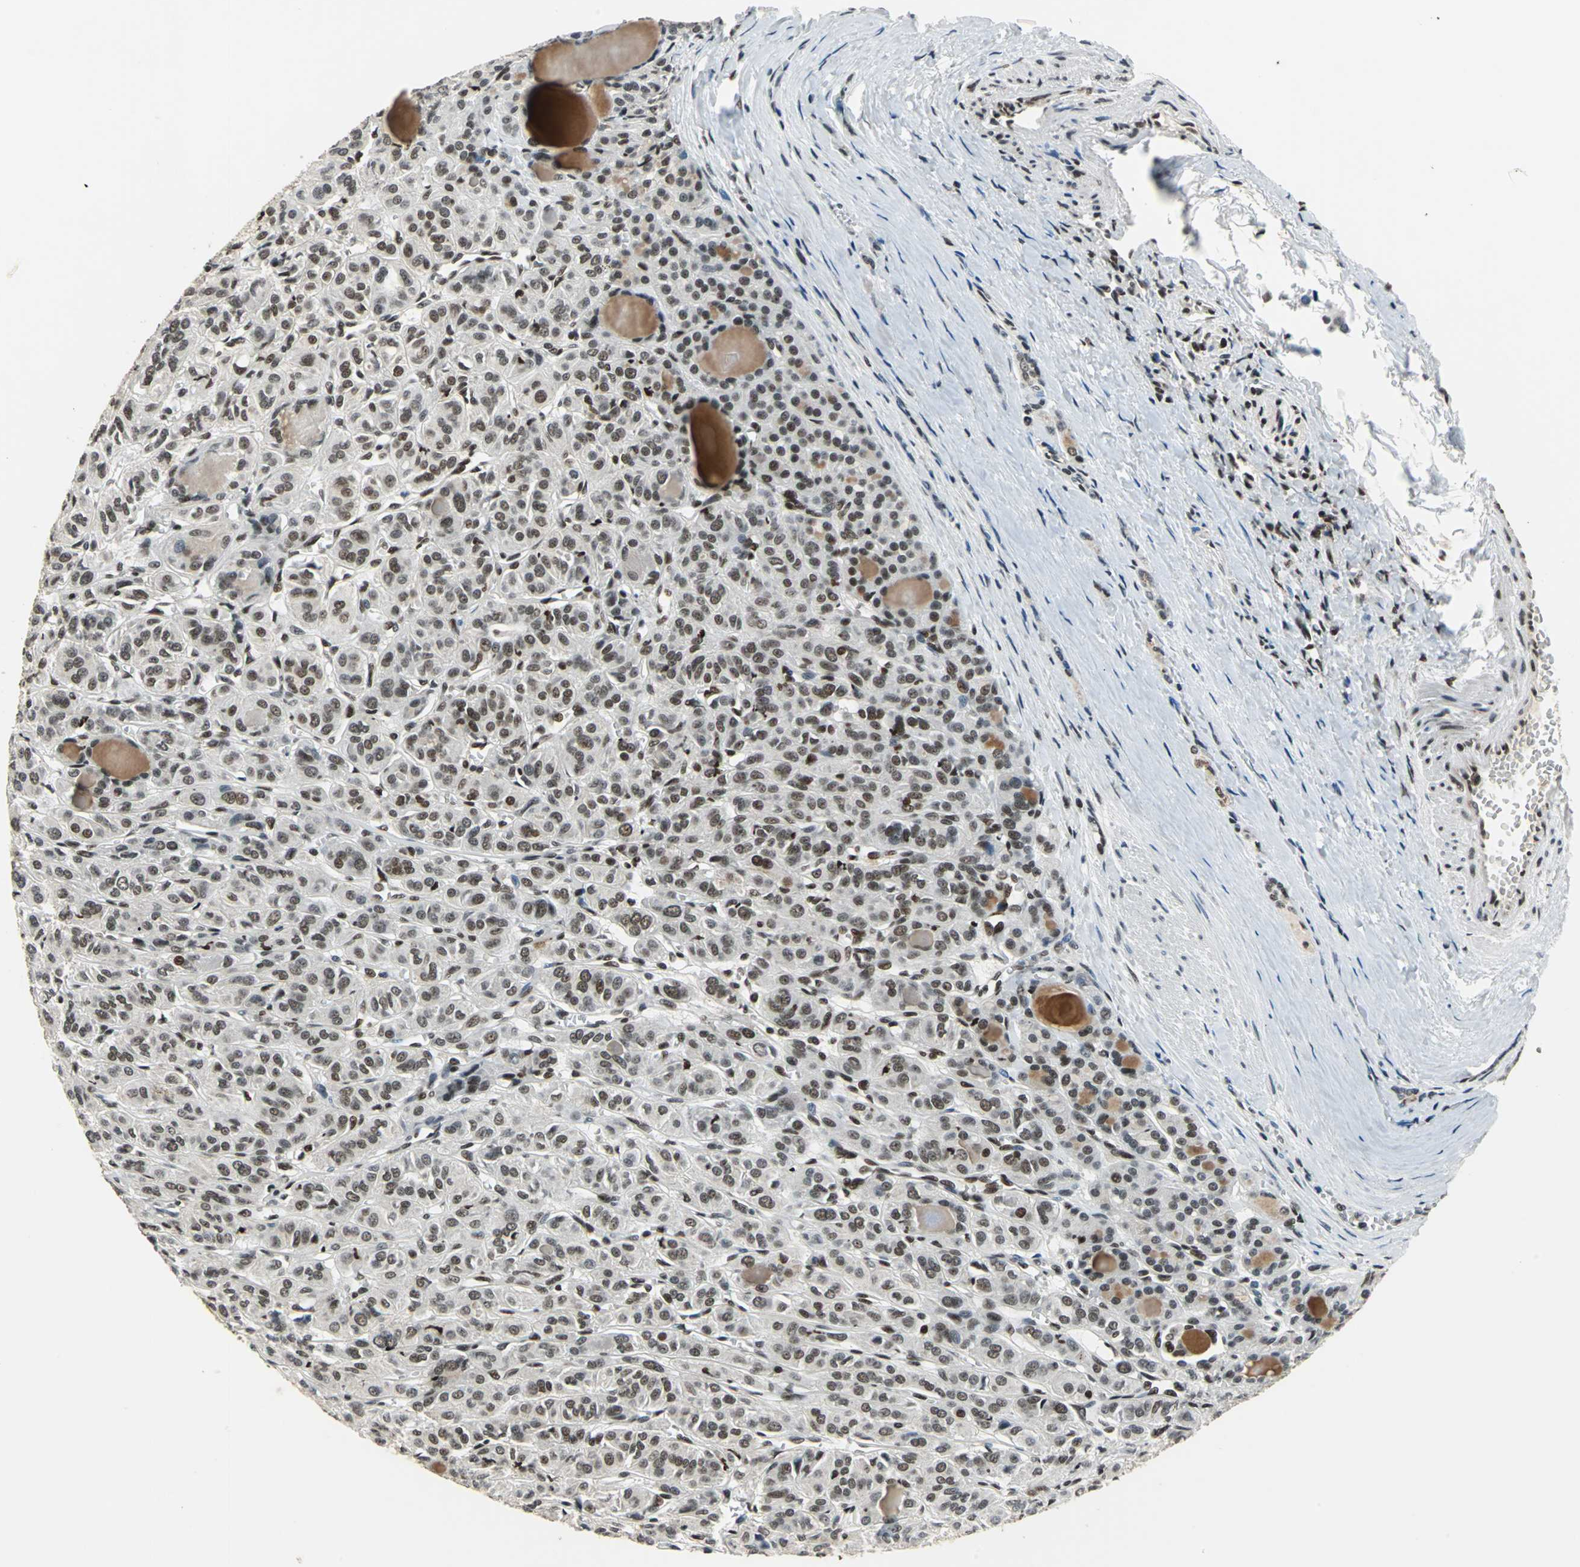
{"staining": {"intensity": "moderate", "quantity": "25%-75%", "location": "nuclear"}, "tissue": "thyroid cancer", "cell_type": "Tumor cells", "image_type": "cancer", "snomed": [{"axis": "morphology", "description": "Follicular adenoma carcinoma, NOS"}, {"axis": "topography", "description": "Thyroid gland"}], "caption": "DAB immunohistochemical staining of human thyroid cancer displays moderate nuclear protein positivity in approximately 25%-75% of tumor cells.", "gene": "BCLAF1", "patient": {"sex": "female", "age": 71}}